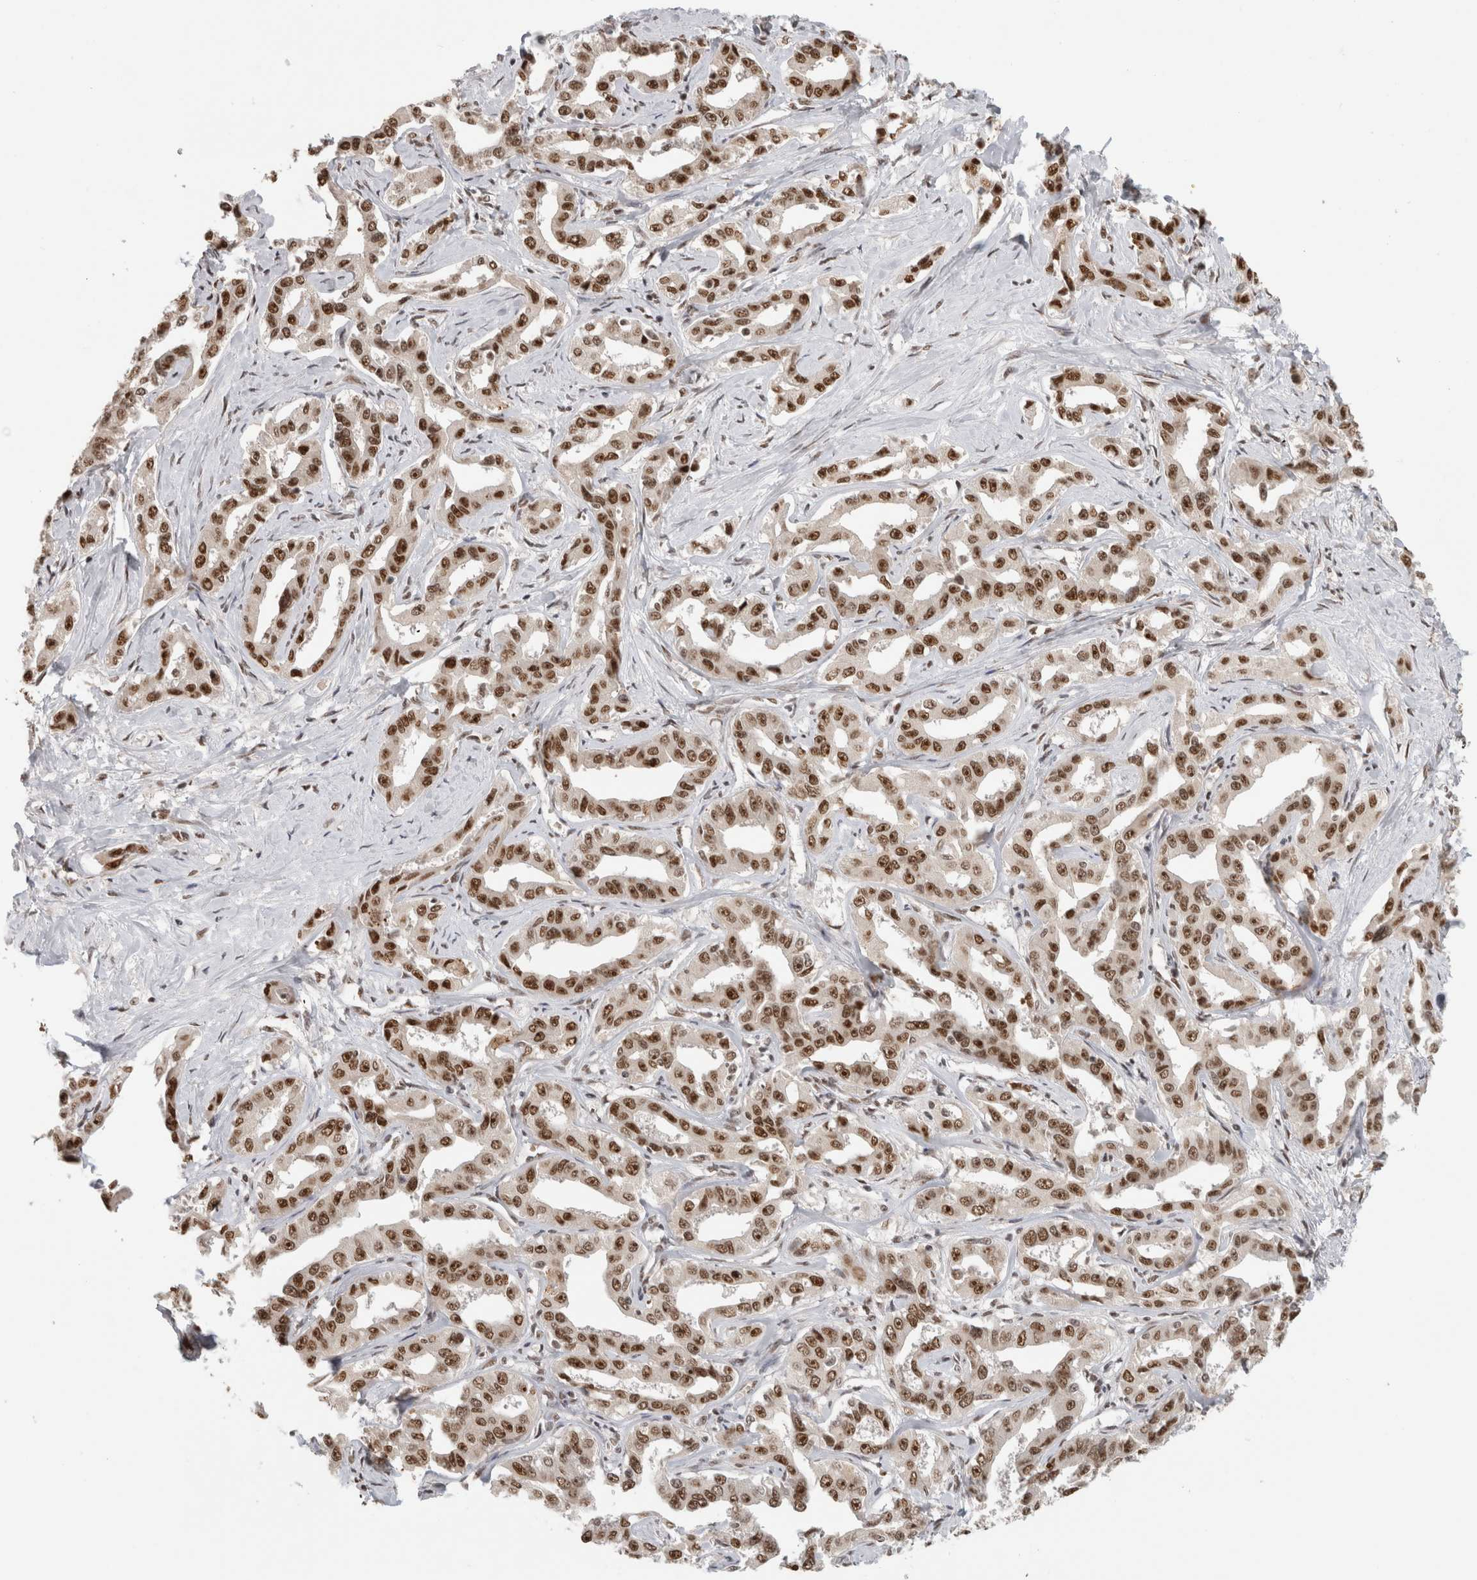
{"staining": {"intensity": "strong", "quantity": ">75%", "location": "nuclear"}, "tissue": "liver cancer", "cell_type": "Tumor cells", "image_type": "cancer", "snomed": [{"axis": "morphology", "description": "Cholangiocarcinoma"}, {"axis": "topography", "description": "Liver"}], "caption": "High-power microscopy captured an immunohistochemistry micrograph of liver cancer (cholangiocarcinoma), revealing strong nuclear positivity in about >75% of tumor cells.", "gene": "EBNA1BP2", "patient": {"sex": "male", "age": 59}}